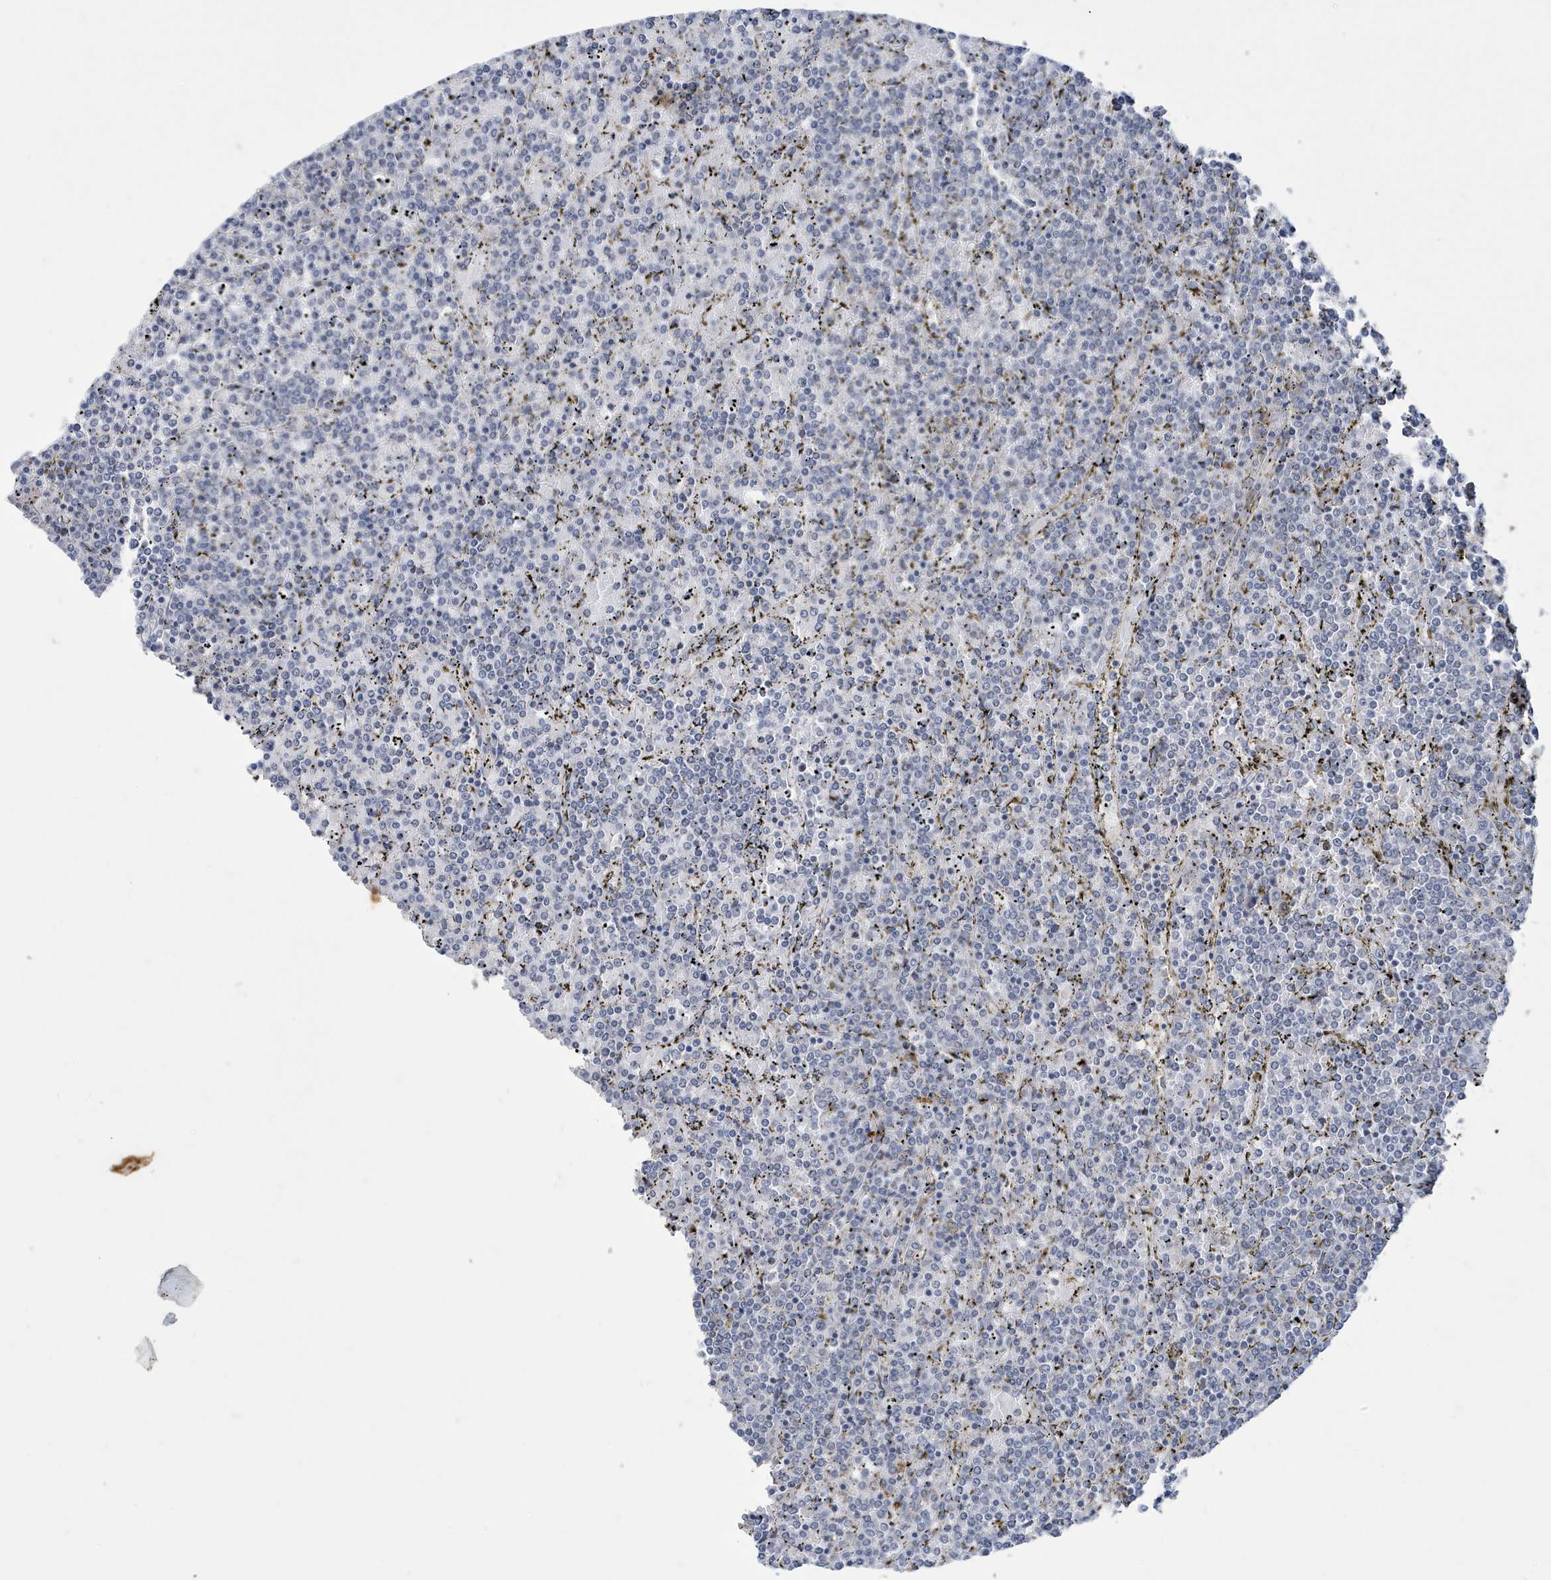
{"staining": {"intensity": "negative", "quantity": "none", "location": "none"}, "tissue": "lymphoma", "cell_type": "Tumor cells", "image_type": "cancer", "snomed": [{"axis": "morphology", "description": "Malignant lymphoma, non-Hodgkin's type, Low grade"}, {"axis": "topography", "description": "Spleen"}], "caption": "Photomicrograph shows no significant protein expression in tumor cells of lymphoma.", "gene": "ZNF654", "patient": {"sex": "female", "age": 19}}